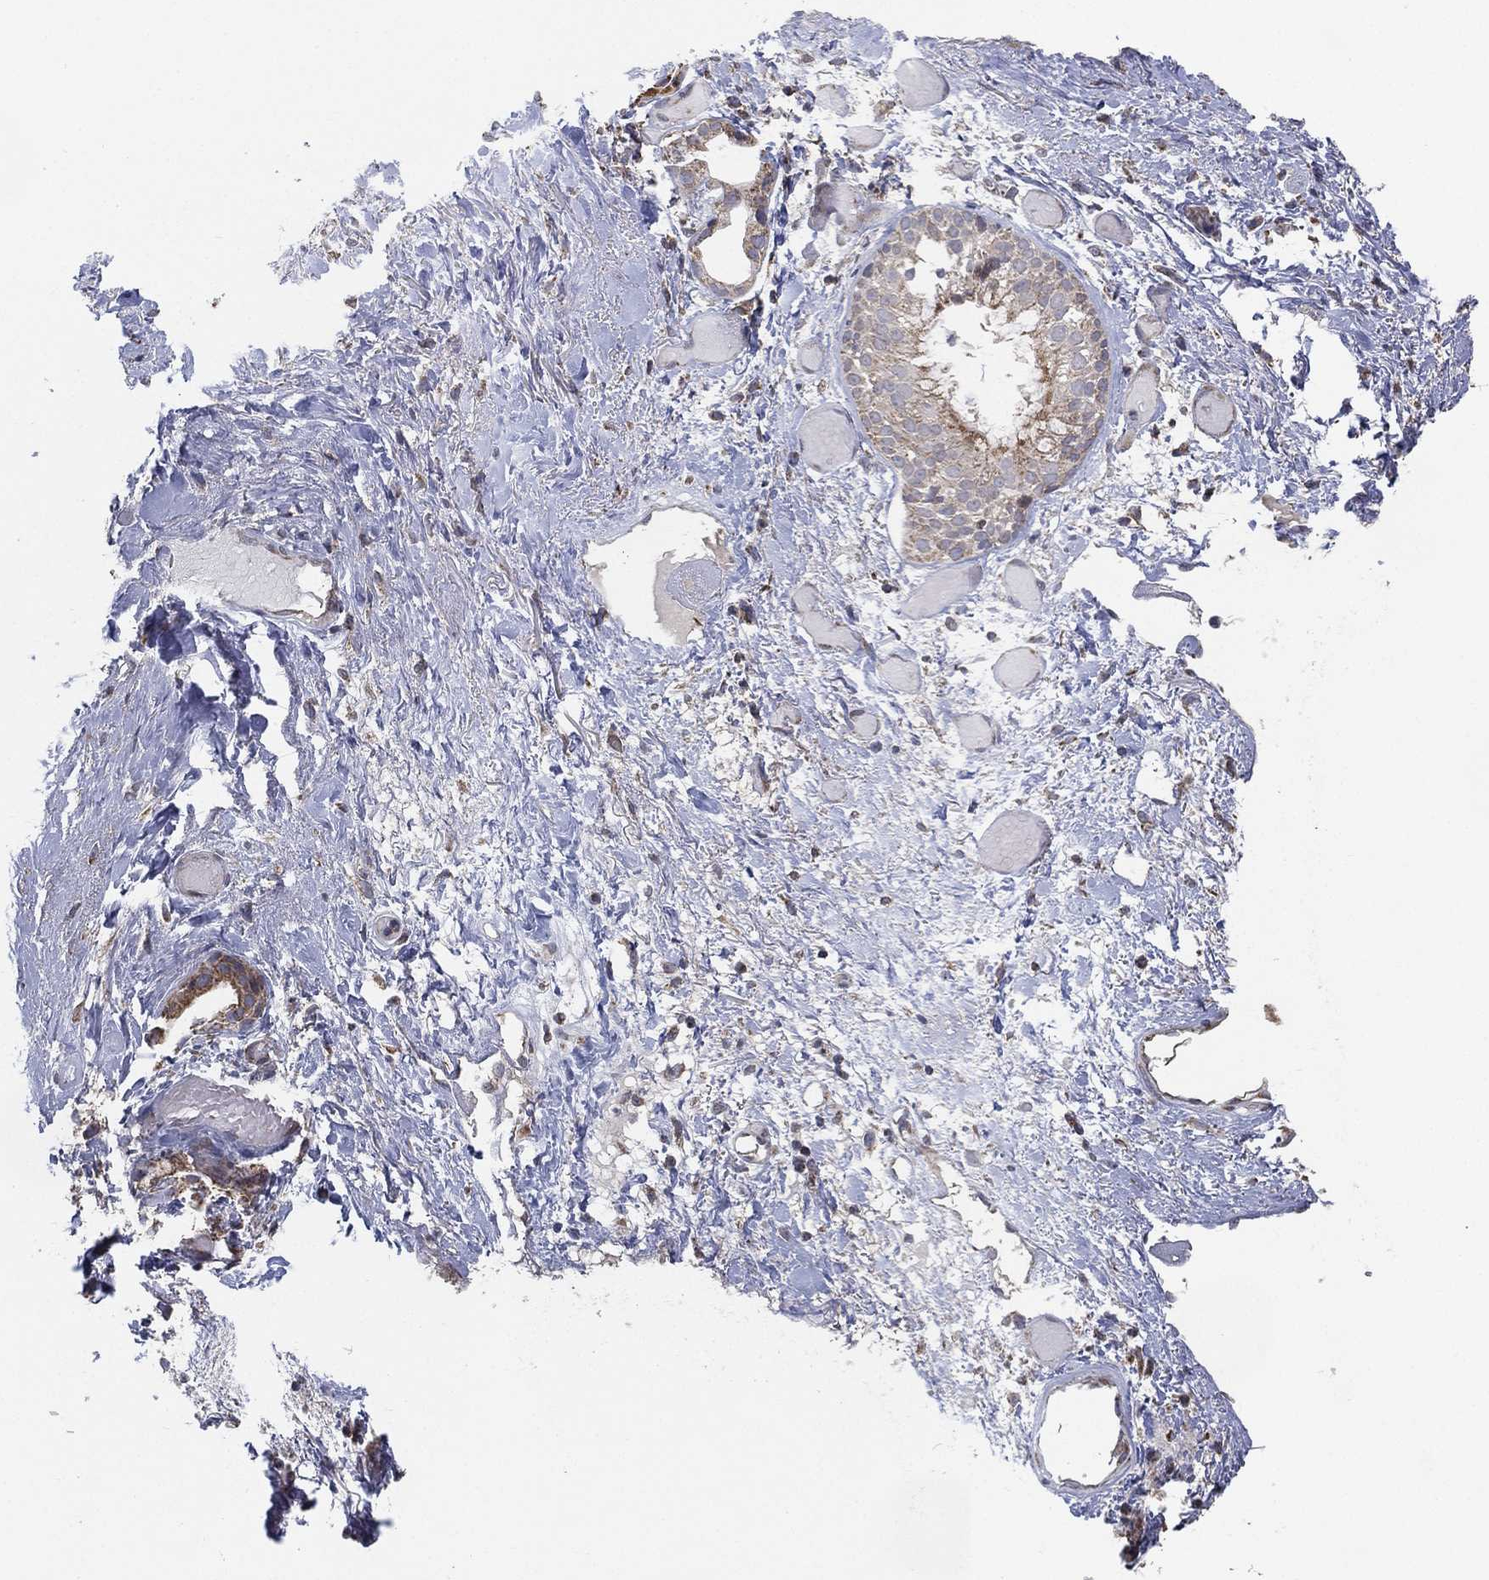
{"staining": {"intensity": "negative", "quantity": "none", "location": "none"}, "tissue": "adipose tissue", "cell_type": "Adipocytes", "image_type": "normal", "snomed": [{"axis": "morphology", "description": "Normal tissue, NOS"}, {"axis": "topography", "description": "Cartilage tissue"}], "caption": "The photomicrograph shows no staining of adipocytes in normal adipose tissue.", "gene": "PSMG4", "patient": {"sex": "male", "age": 62}}